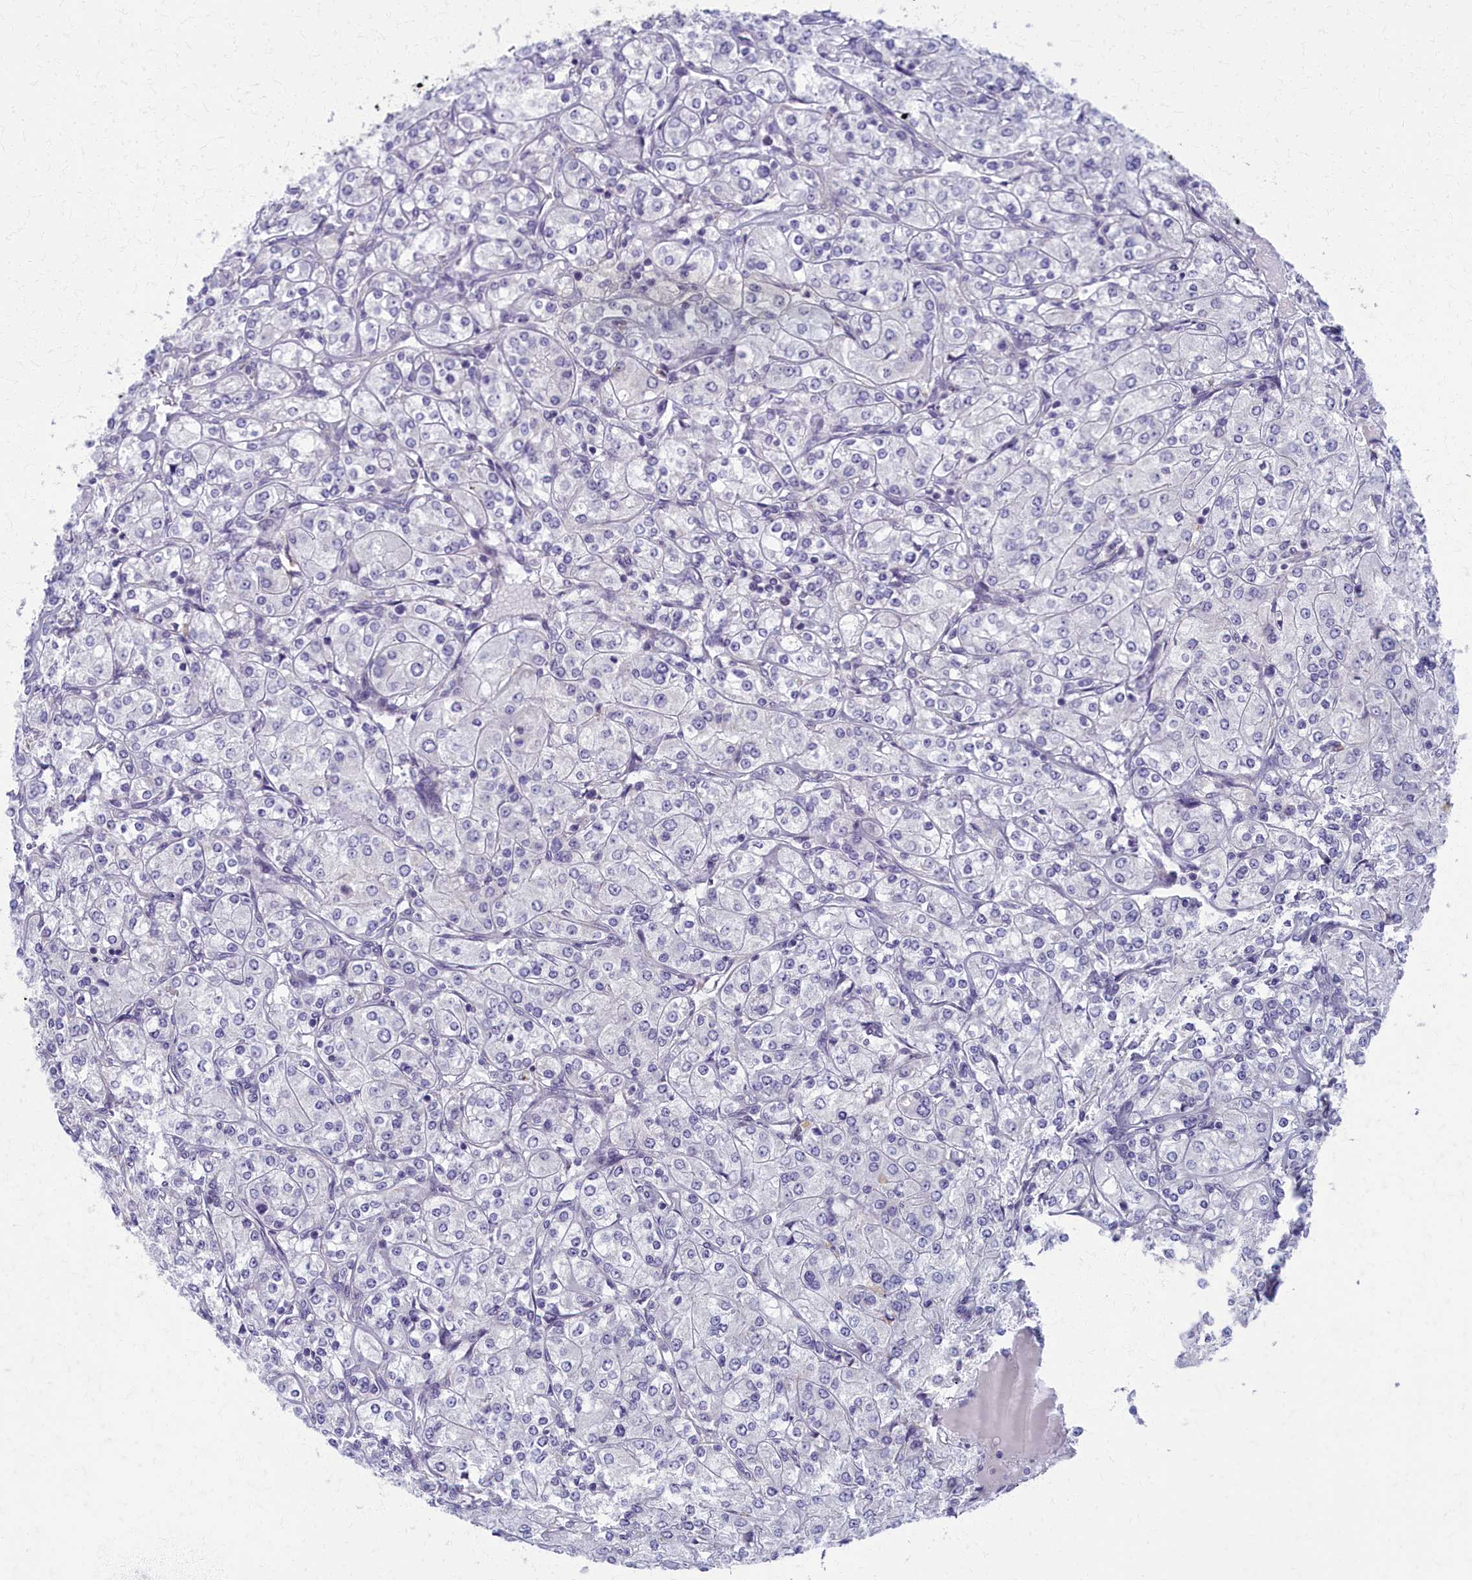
{"staining": {"intensity": "negative", "quantity": "none", "location": "none"}, "tissue": "renal cancer", "cell_type": "Tumor cells", "image_type": "cancer", "snomed": [{"axis": "morphology", "description": "Adenocarcinoma, NOS"}, {"axis": "topography", "description": "Kidney"}], "caption": "Immunohistochemistry (IHC) photomicrograph of human adenocarcinoma (renal) stained for a protein (brown), which demonstrates no staining in tumor cells.", "gene": "MRPS25", "patient": {"sex": "male", "age": 77}}